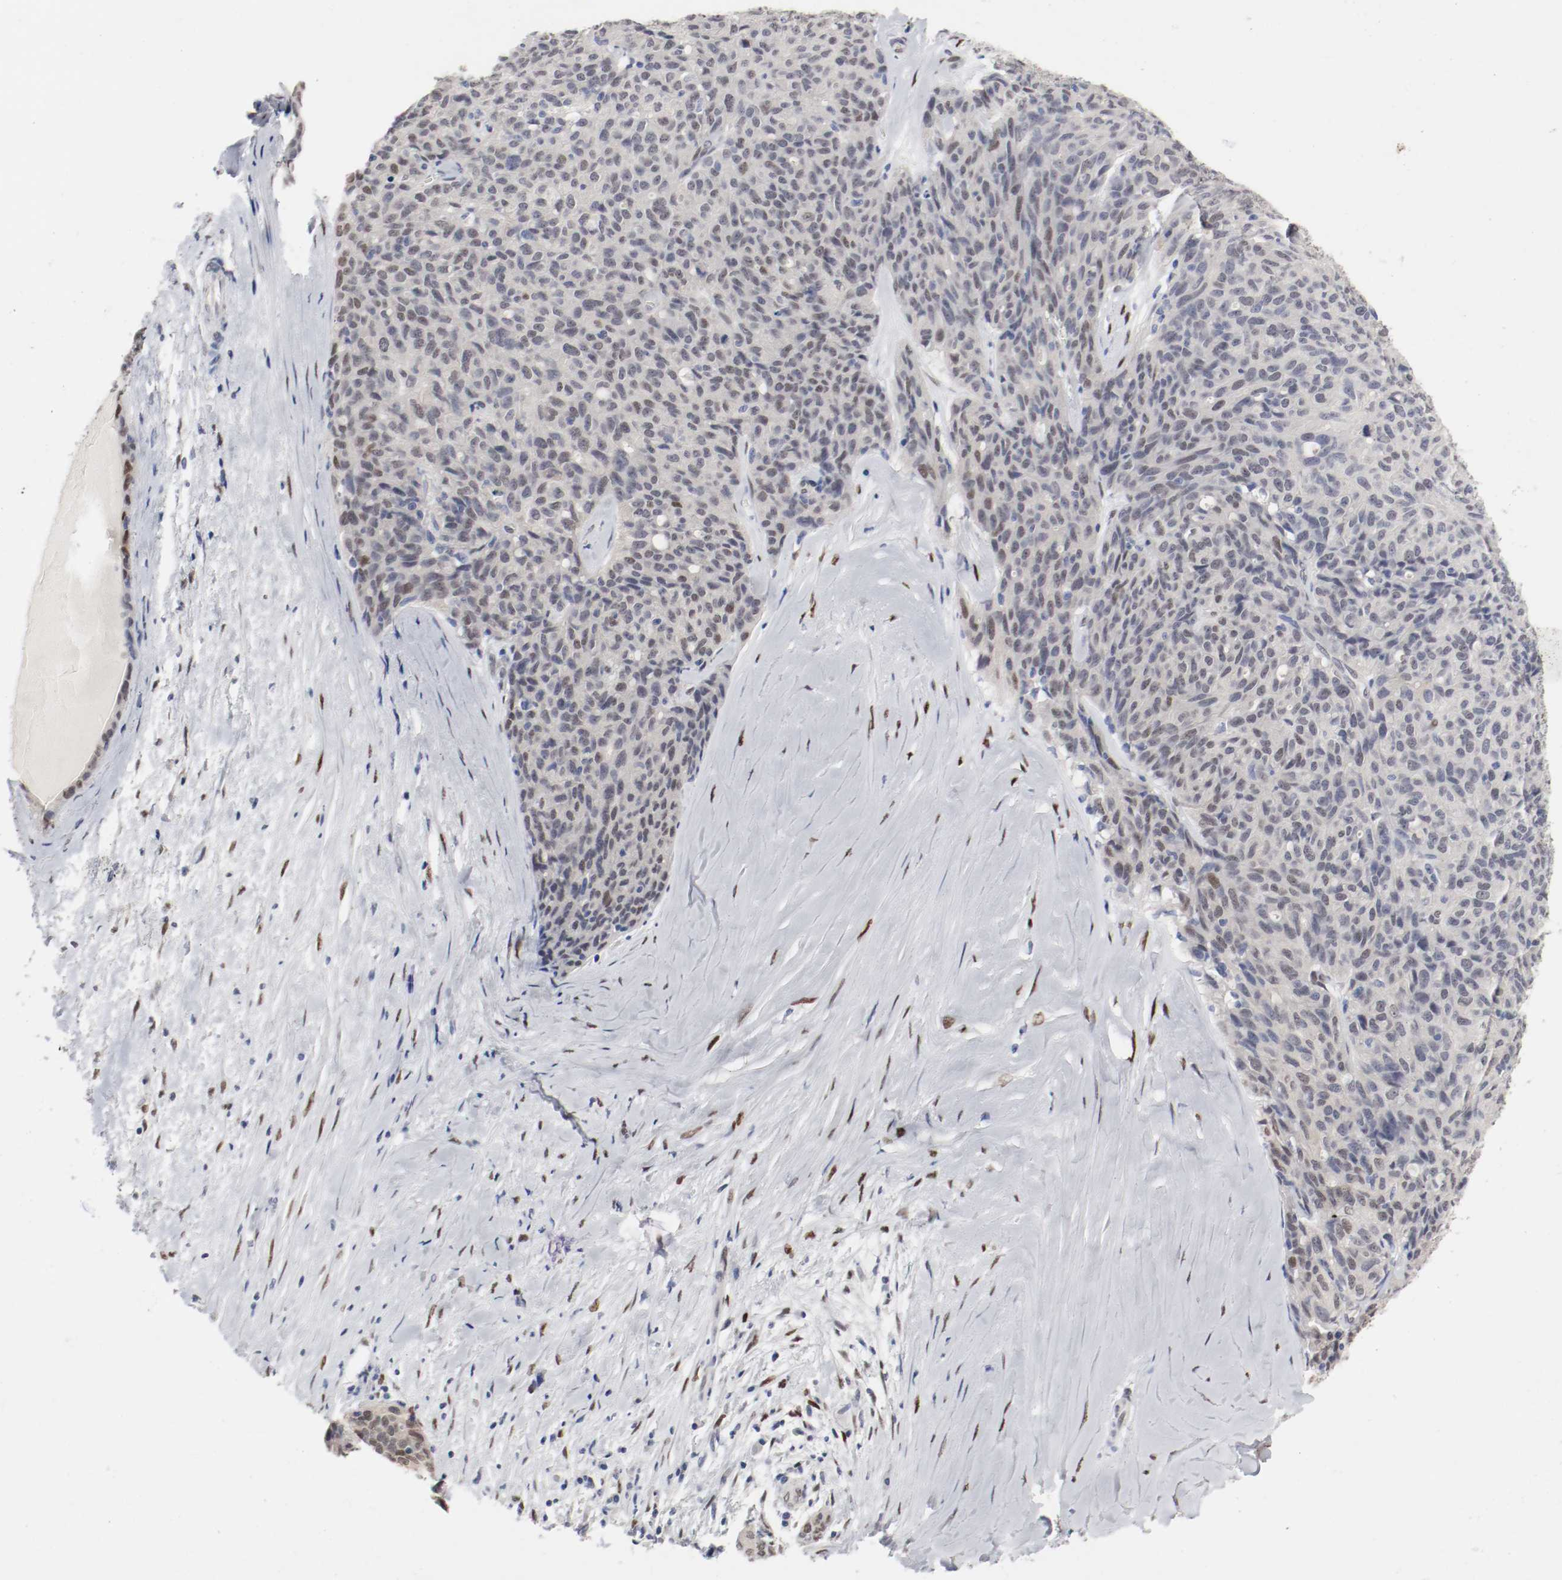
{"staining": {"intensity": "moderate", "quantity": "<25%", "location": "nuclear"}, "tissue": "ovarian cancer", "cell_type": "Tumor cells", "image_type": "cancer", "snomed": [{"axis": "morphology", "description": "Carcinoma, endometroid"}, {"axis": "topography", "description": "Ovary"}], "caption": "A low amount of moderate nuclear positivity is appreciated in approximately <25% of tumor cells in ovarian cancer tissue.", "gene": "FOSL2", "patient": {"sex": "female", "age": 60}}